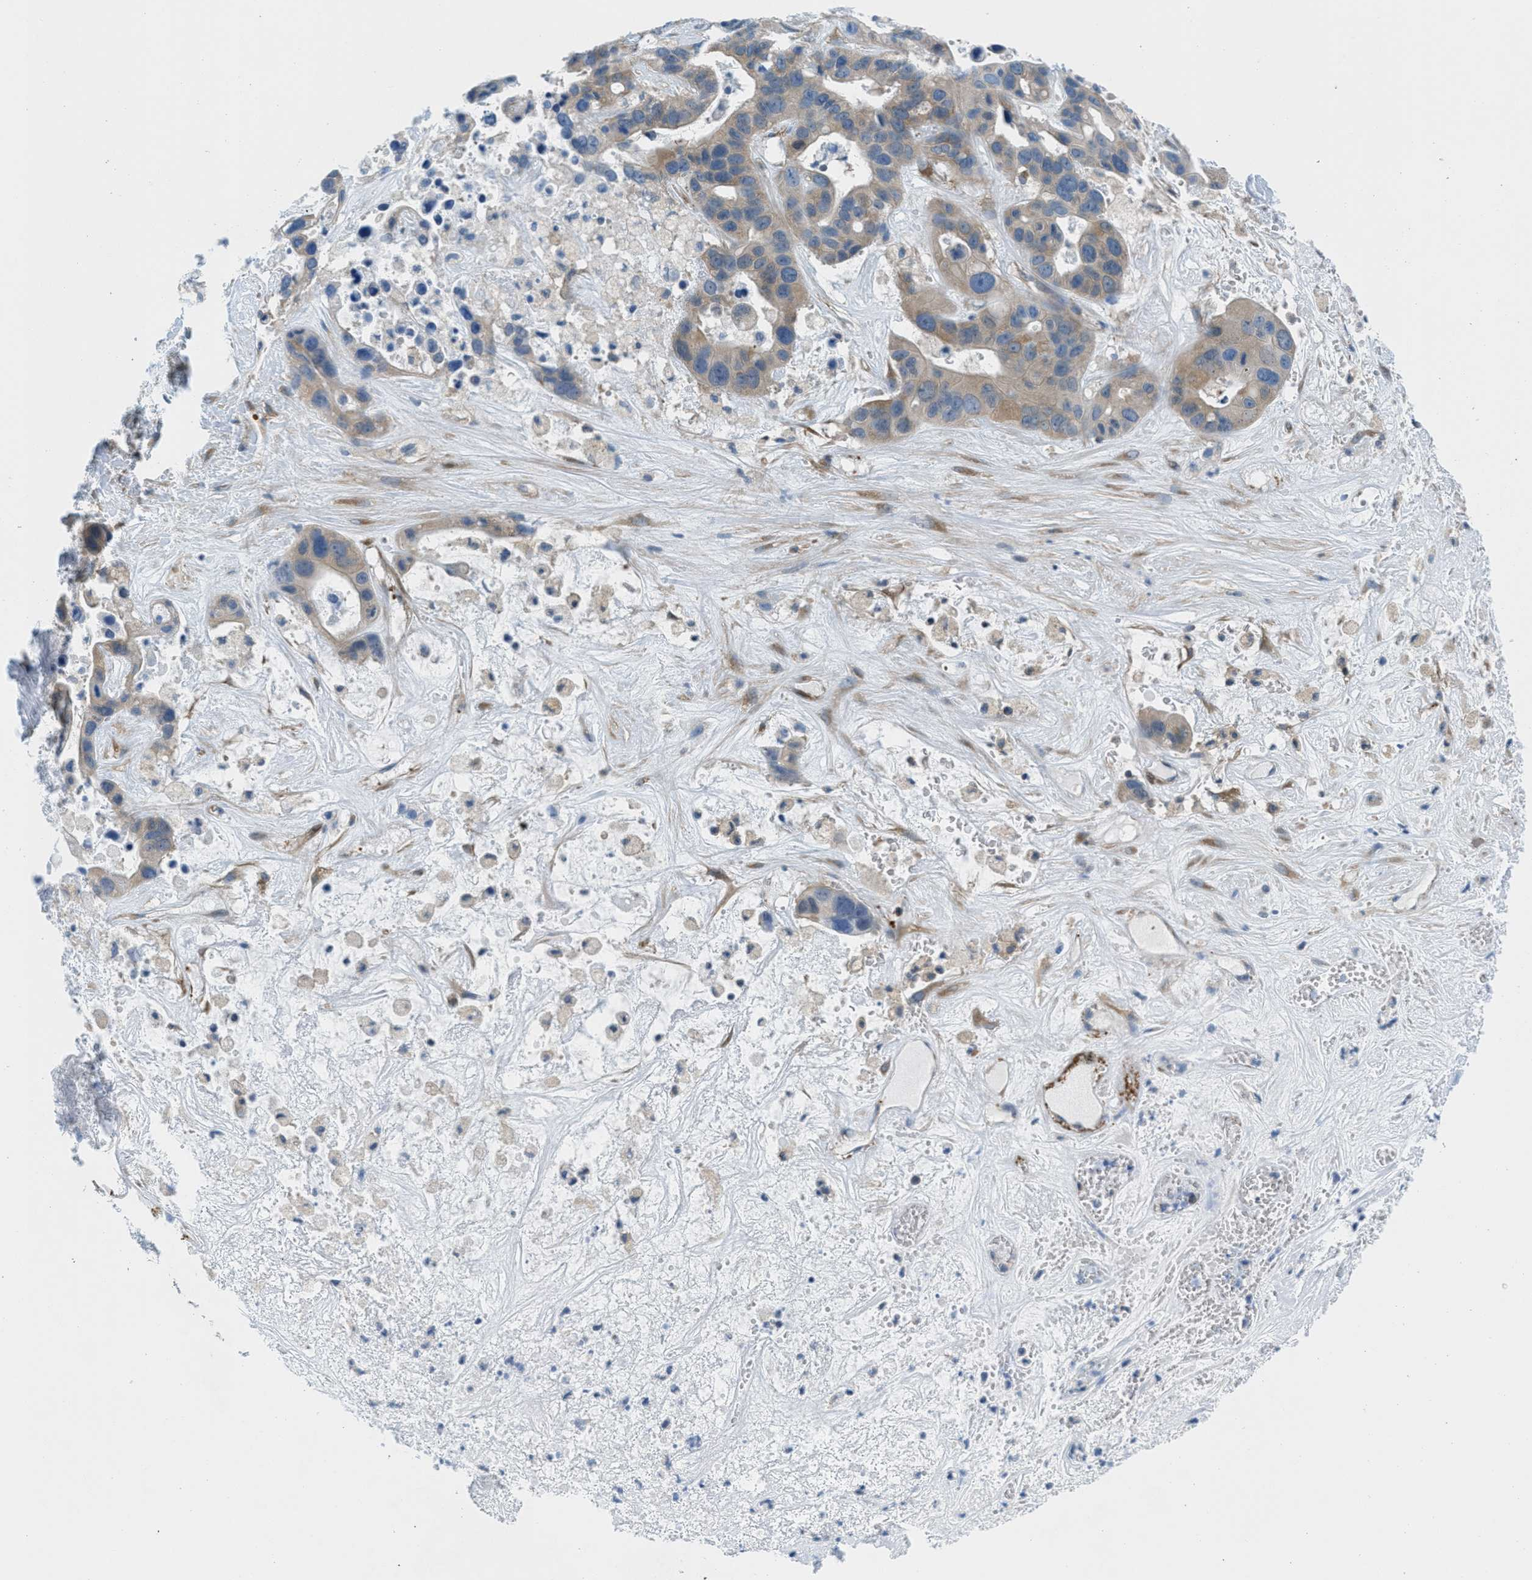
{"staining": {"intensity": "weak", "quantity": ">75%", "location": "cytoplasmic/membranous"}, "tissue": "liver cancer", "cell_type": "Tumor cells", "image_type": "cancer", "snomed": [{"axis": "morphology", "description": "Cholangiocarcinoma"}, {"axis": "topography", "description": "Liver"}], "caption": "Immunohistochemistry micrograph of human liver cholangiocarcinoma stained for a protein (brown), which reveals low levels of weak cytoplasmic/membranous staining in approximately >75% of tumor cells.", "gene": "MAPRE2", "patient": {"sex": "female", "age": 65}}